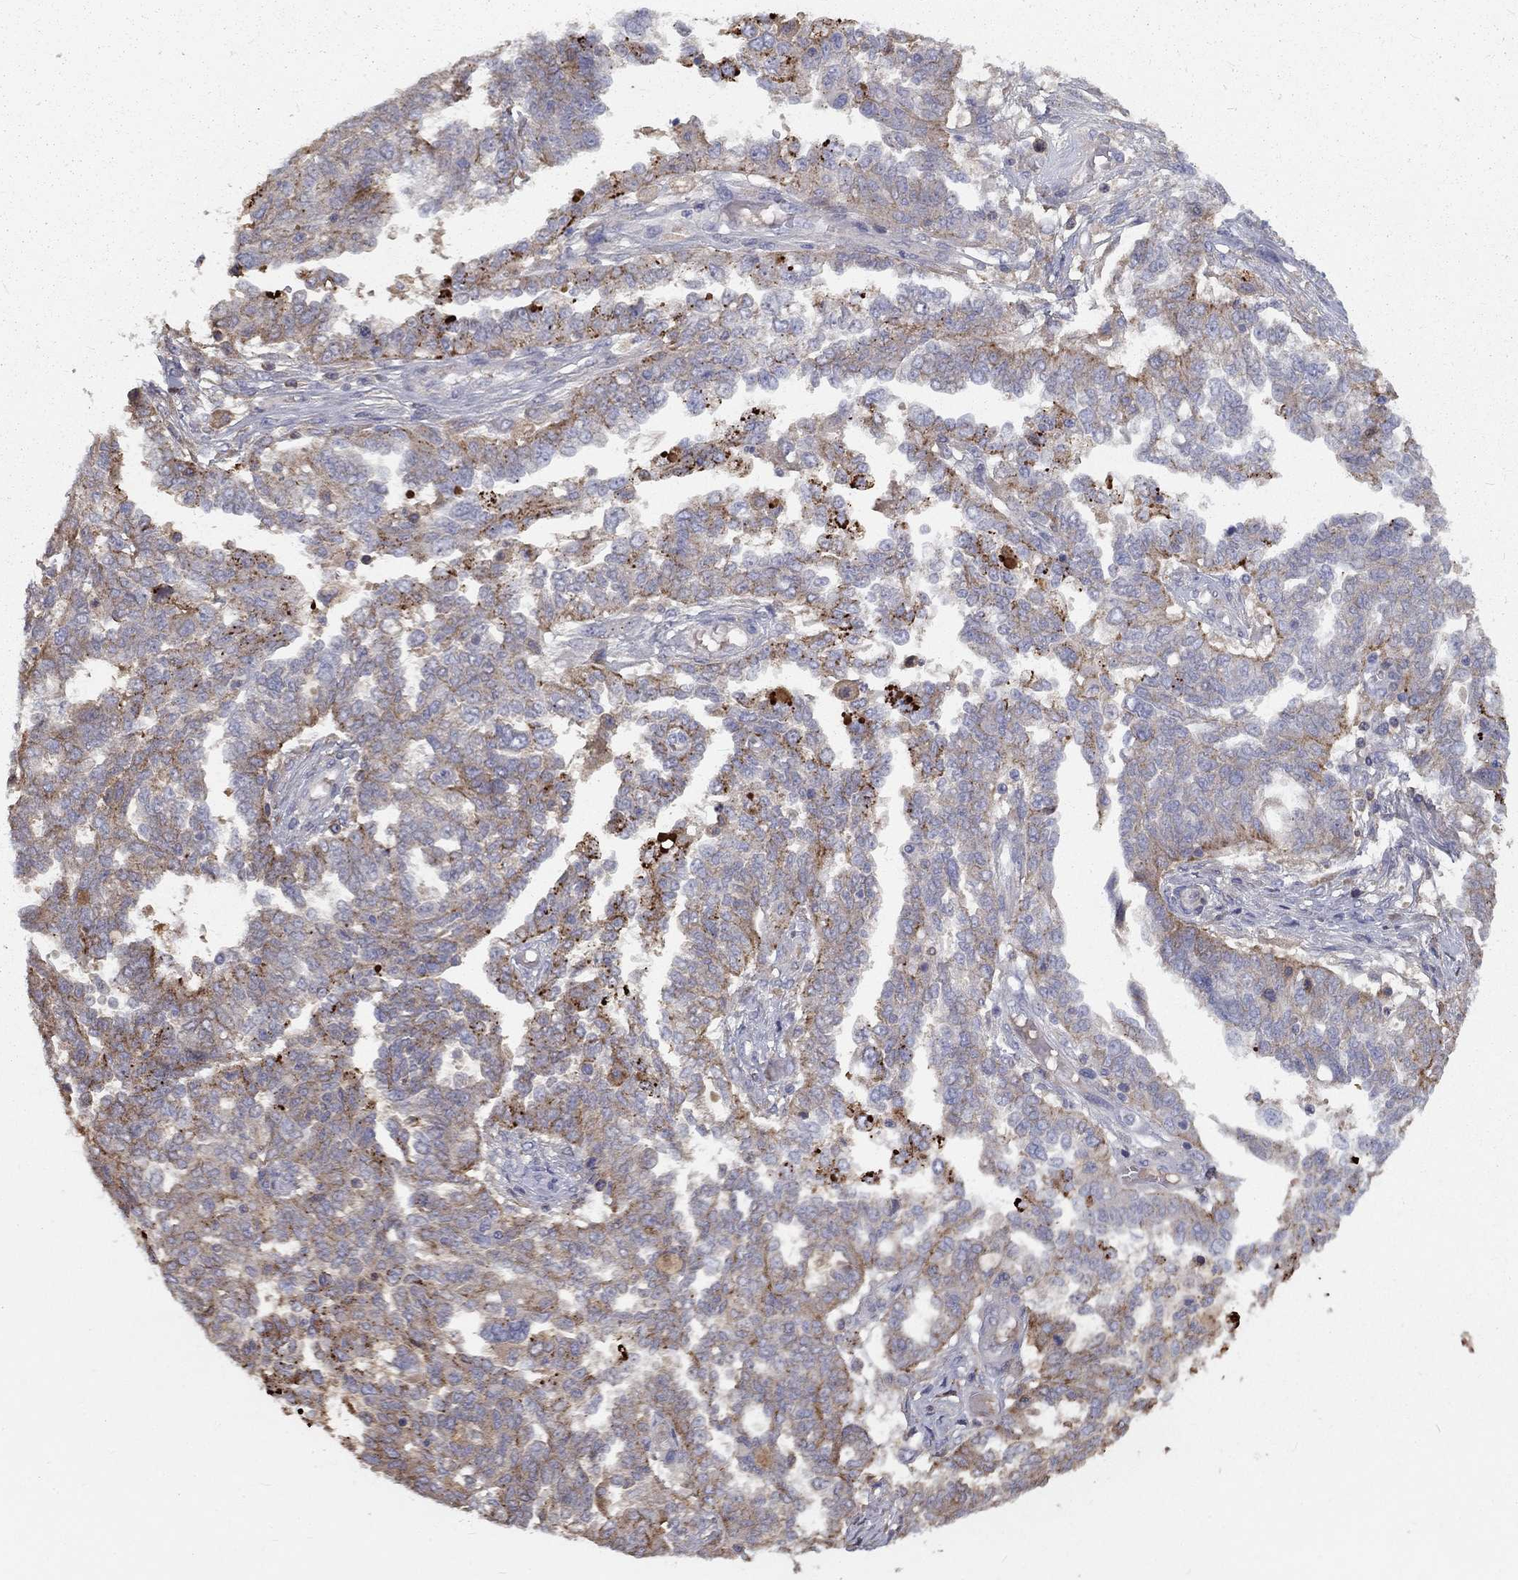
{"staining": {"intensity": "moderate", "quantity": "<25%", "location": "cytoplasmic/membranous"}, "tissue": "ovarian cancer", "cell_type": "Tumor cells", "image_type": "cancer", "snomed": [{"axis": "morphology", "description": "Cystadenocarcinoma, serous, NOS"}, {"axis": "topography", "description": "Ovary"}], "caption": "The micrograph demonstrates immunohistochemical staining of ovarian serous cystadenocarcinoma. There is moderate cytoplasmic/membranous positivity is seen in about <25% of tumor cells.", "gene": "EPDR1", "patient": {"sex": "female", "age": 67}}